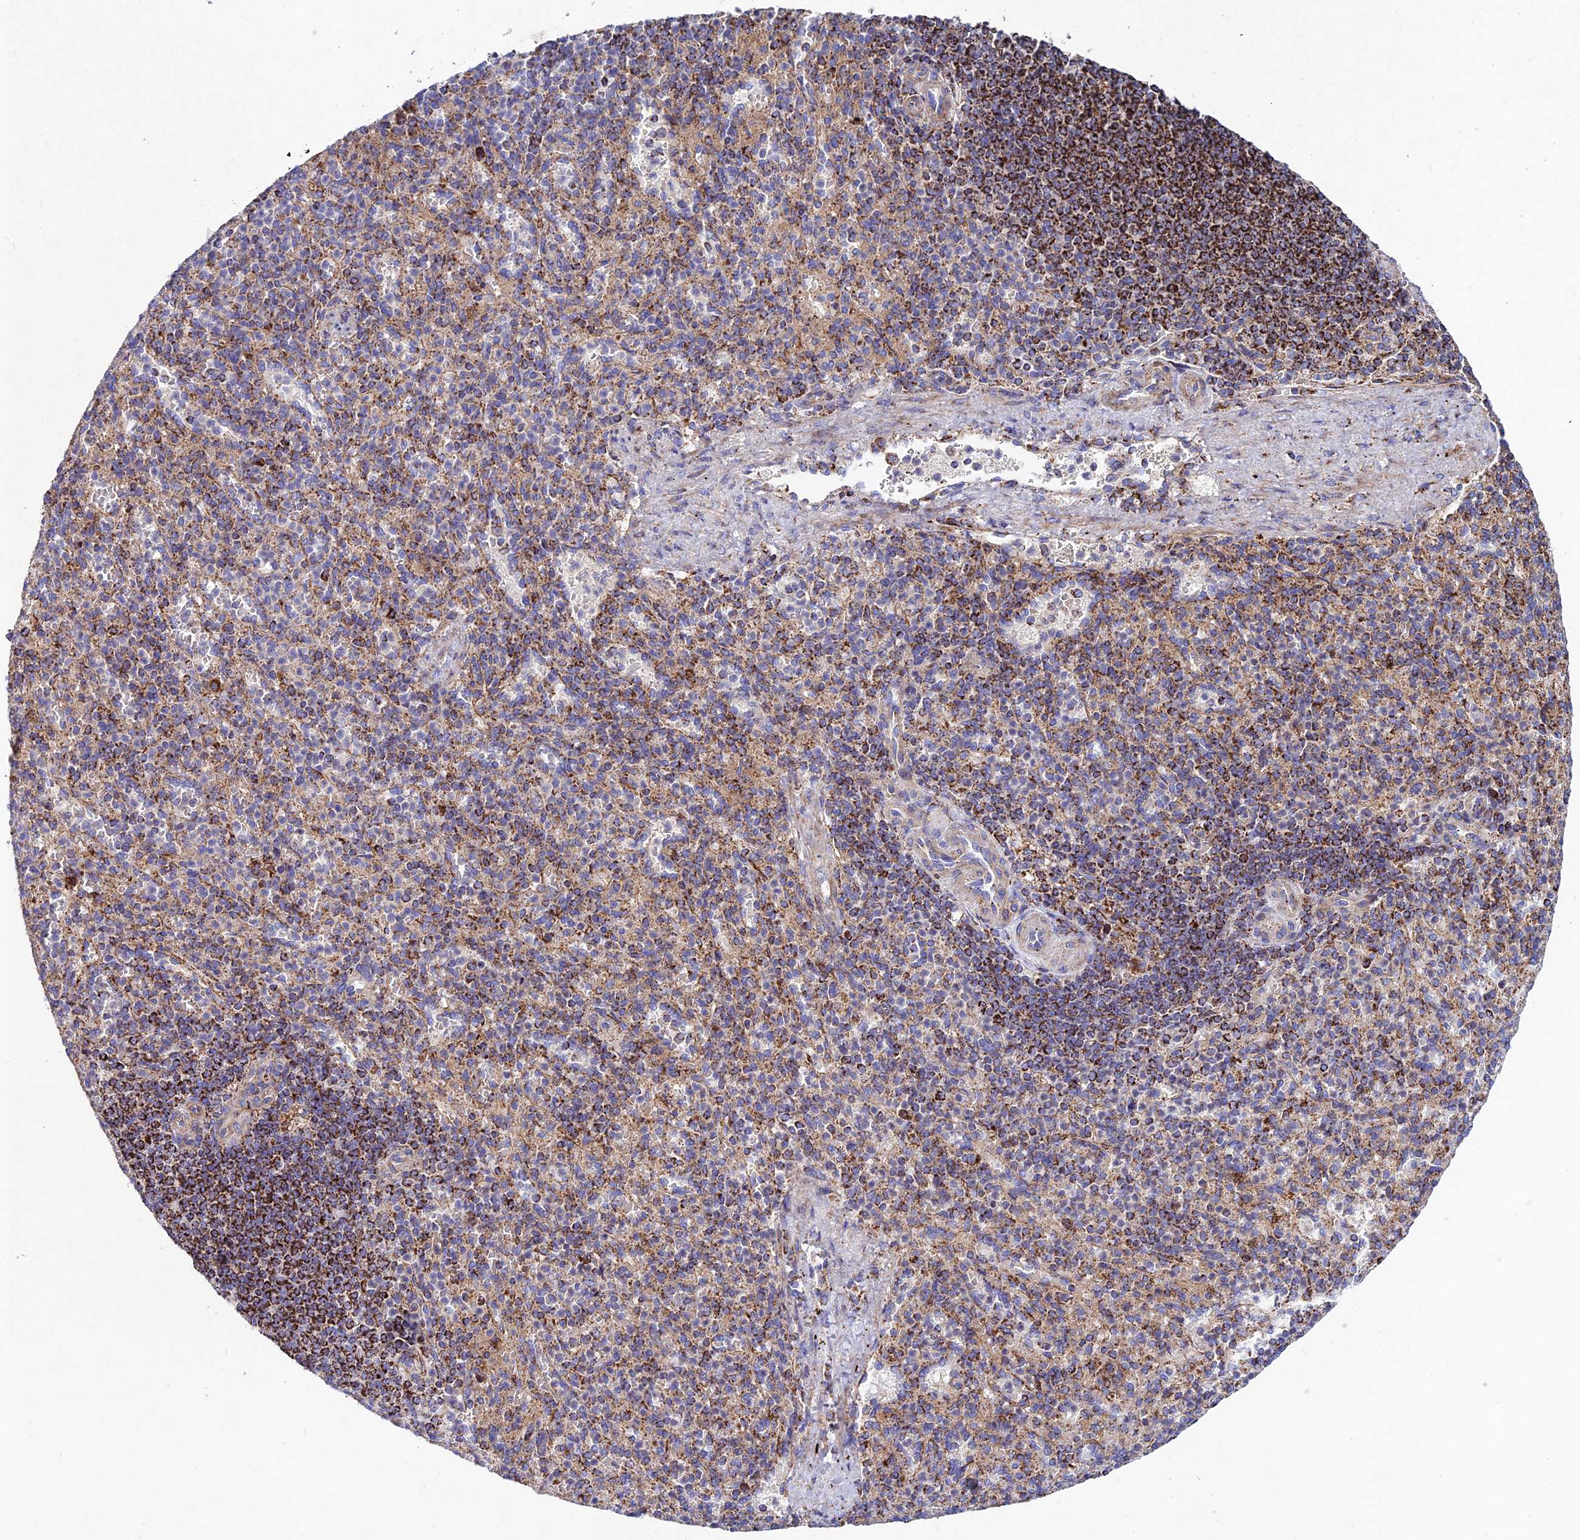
{"staining": {"intensity": "moderate", "quantity": "<25%", "location": "cytoplasmic/membranous"}, "tissue": "spleen", "cell_type": "Cells in red pulp", "image_type": "normal", "snomed": [{"axis": "morphology", "description": "Normal tissue, NOS"}, {"axis": "topography", "description": "Spleen"}], "caption": "Unremarkable spleen demonstrates moderate cytoplasmic/membranous expression in about <25% of cells in red pulp, visualized by immunohistochemistry. (DAB (3,3'-diaminobenzidine) IHC, brown staining for protein, blue staining for nuclei).", "gene": "KHDC3L", "patient": {"sex": "female", "age": 74}}